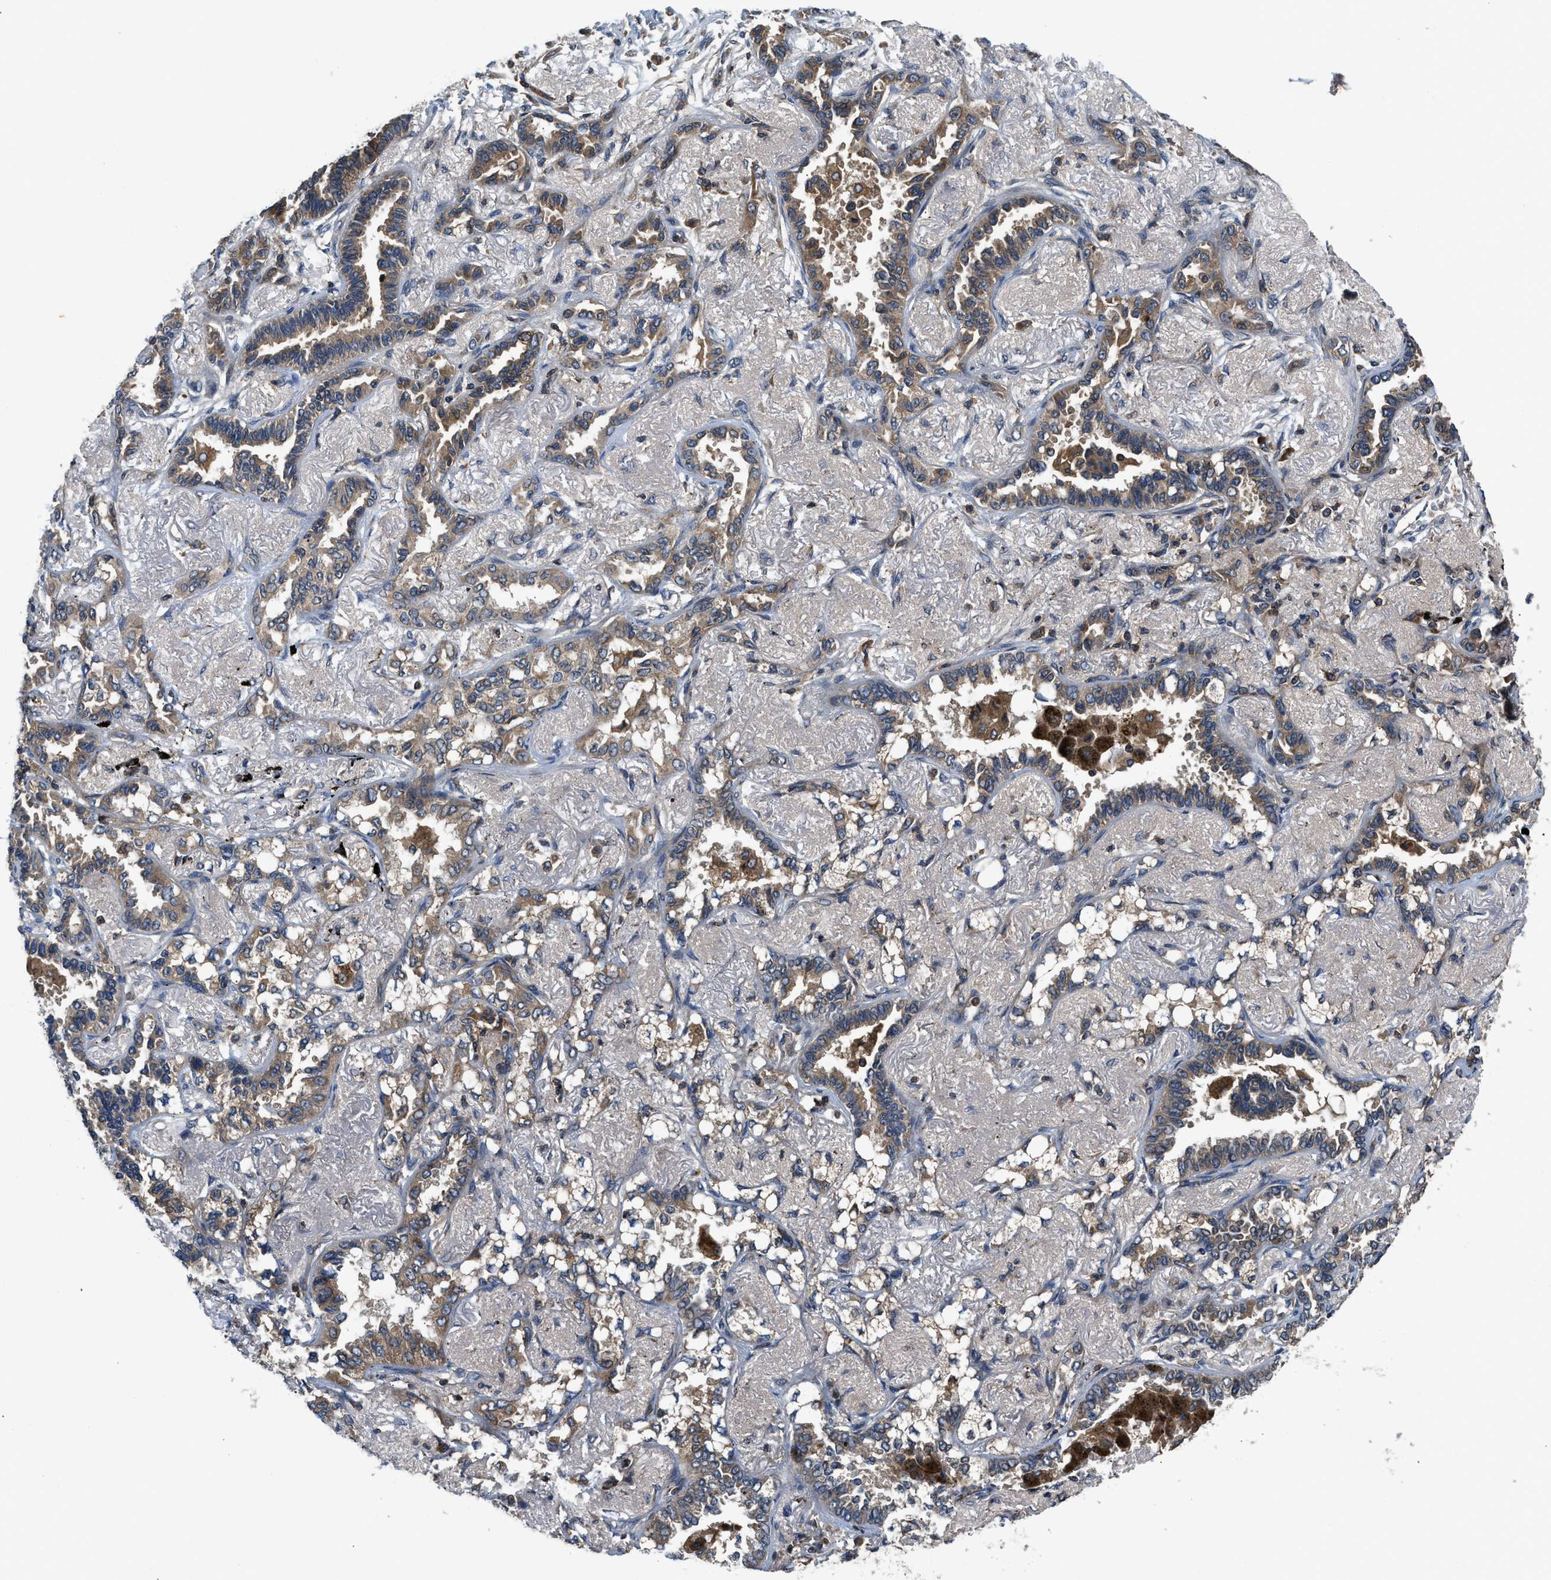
{"staining": {"intensity": "moderate", "quantity": ">75%", "location": "cytoplasmic/membranous"}, "tissue": "lung cancer", "cell_type": "Tumor cells", "image_type": "cancer", "snomed": [{"axis": "morphology", "description": "Adenocarcinoma, NOS"}, {"axis": "topography", "description": "Lung"}], "caption": "Lung cancer tissue reveals moderate cytoplasmic/membranous positivity in about >75% of tumor cells The staining was performed using DAB (3,3'-diaminobenzidine) to visualize the protein expression in brown, while the nuclei were stained in blue with hematoxylin (Magnification: 20x).", "gene": "PAFAH2", "patient": {"sex": "male", "age": 59}}